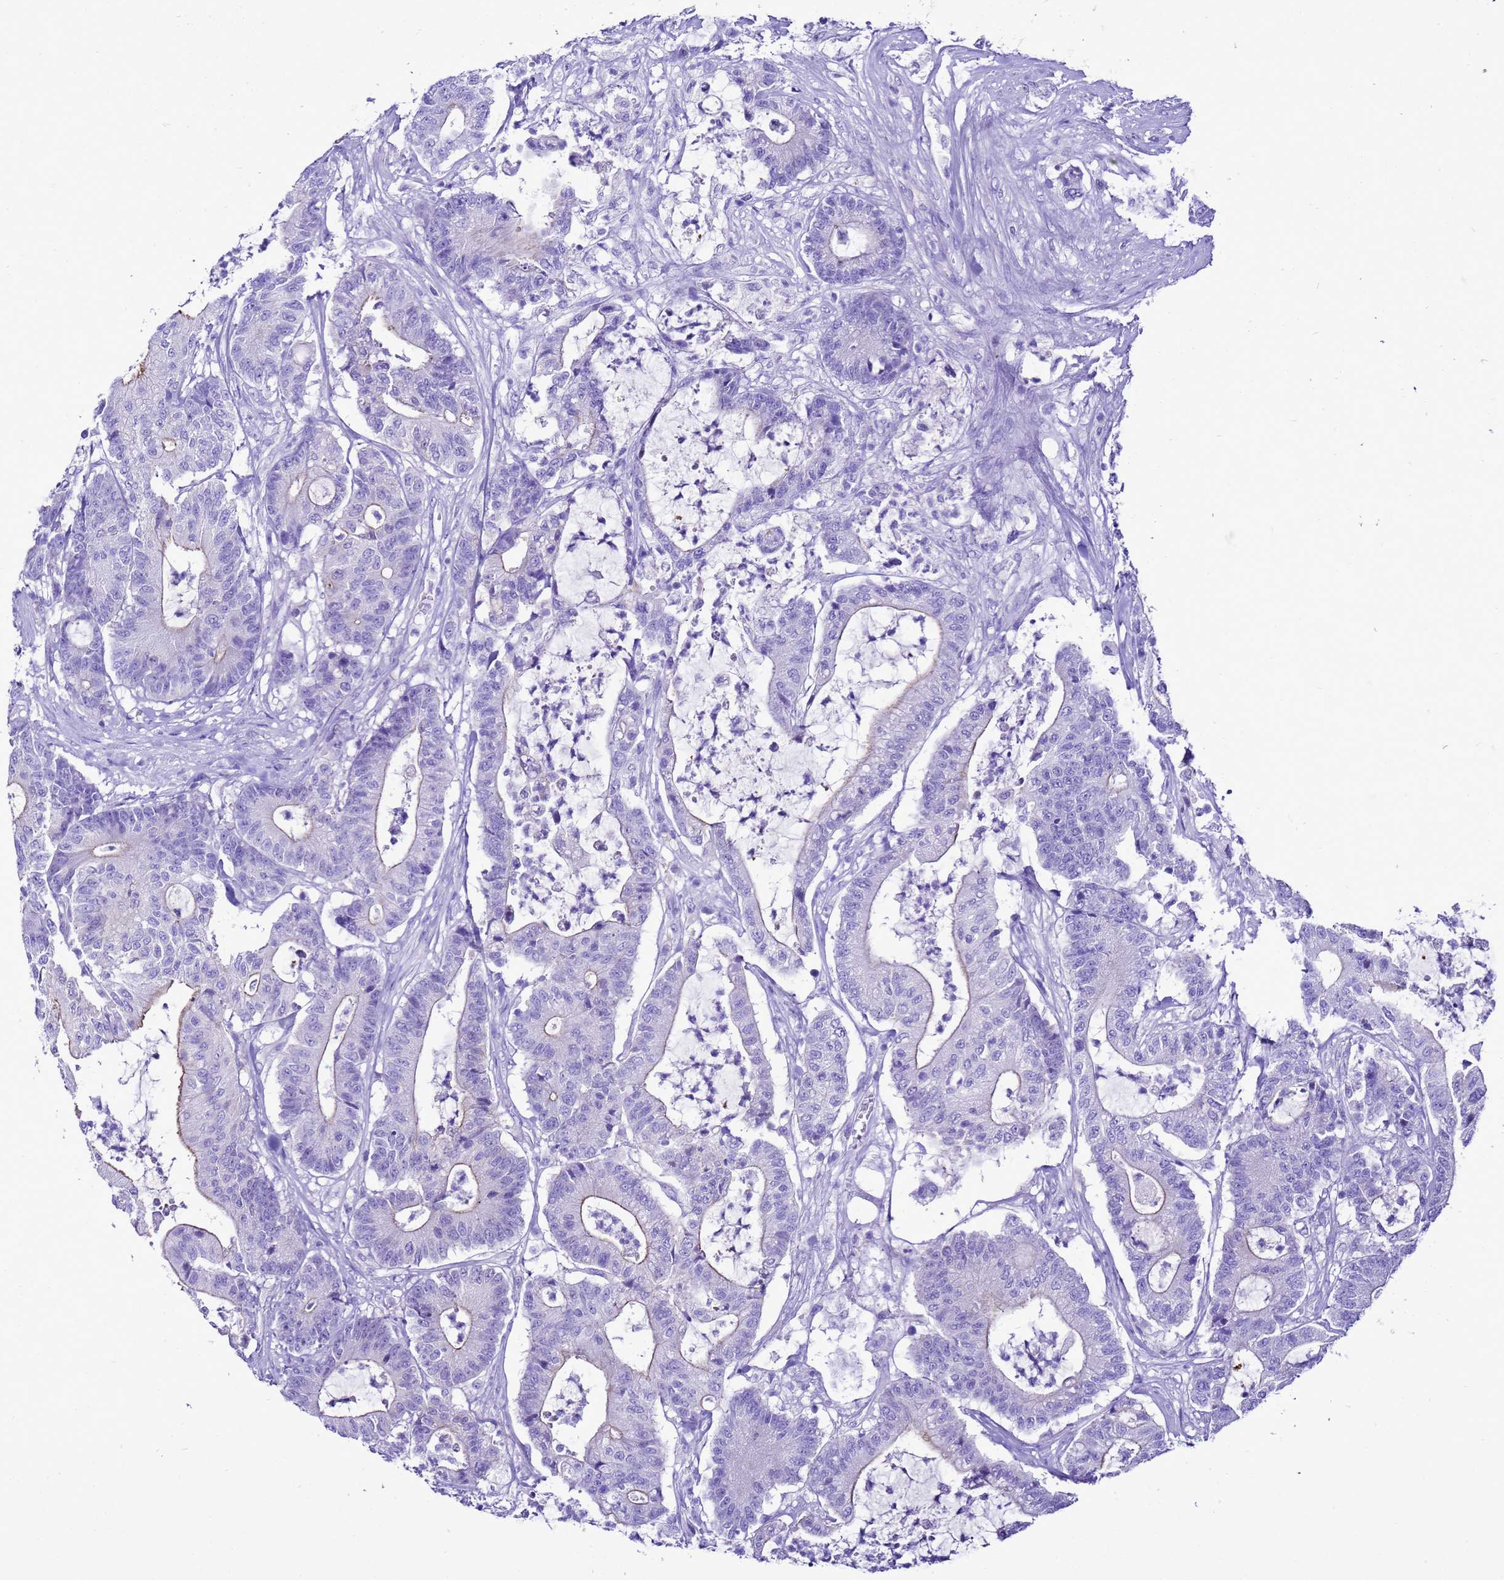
{"staining": {"intensity": "negative", "quantity": "none", "location": "none"}, "tissue": "colorectal cancer", "cell_type": "Tumor cells", "image_type": "cancer", "snomed": [{"axis": "morphology", "description": "Adenocarcinoma, NOS"}, {"axis": "topography", "description": "Colon"}], "caption": "Colorectal adenocarcinoma was stained to show a protein in brown. There is no significant expression in tumor cells.", "gene": "BEST2", "patient": {"sex": "female", "age": 84}}